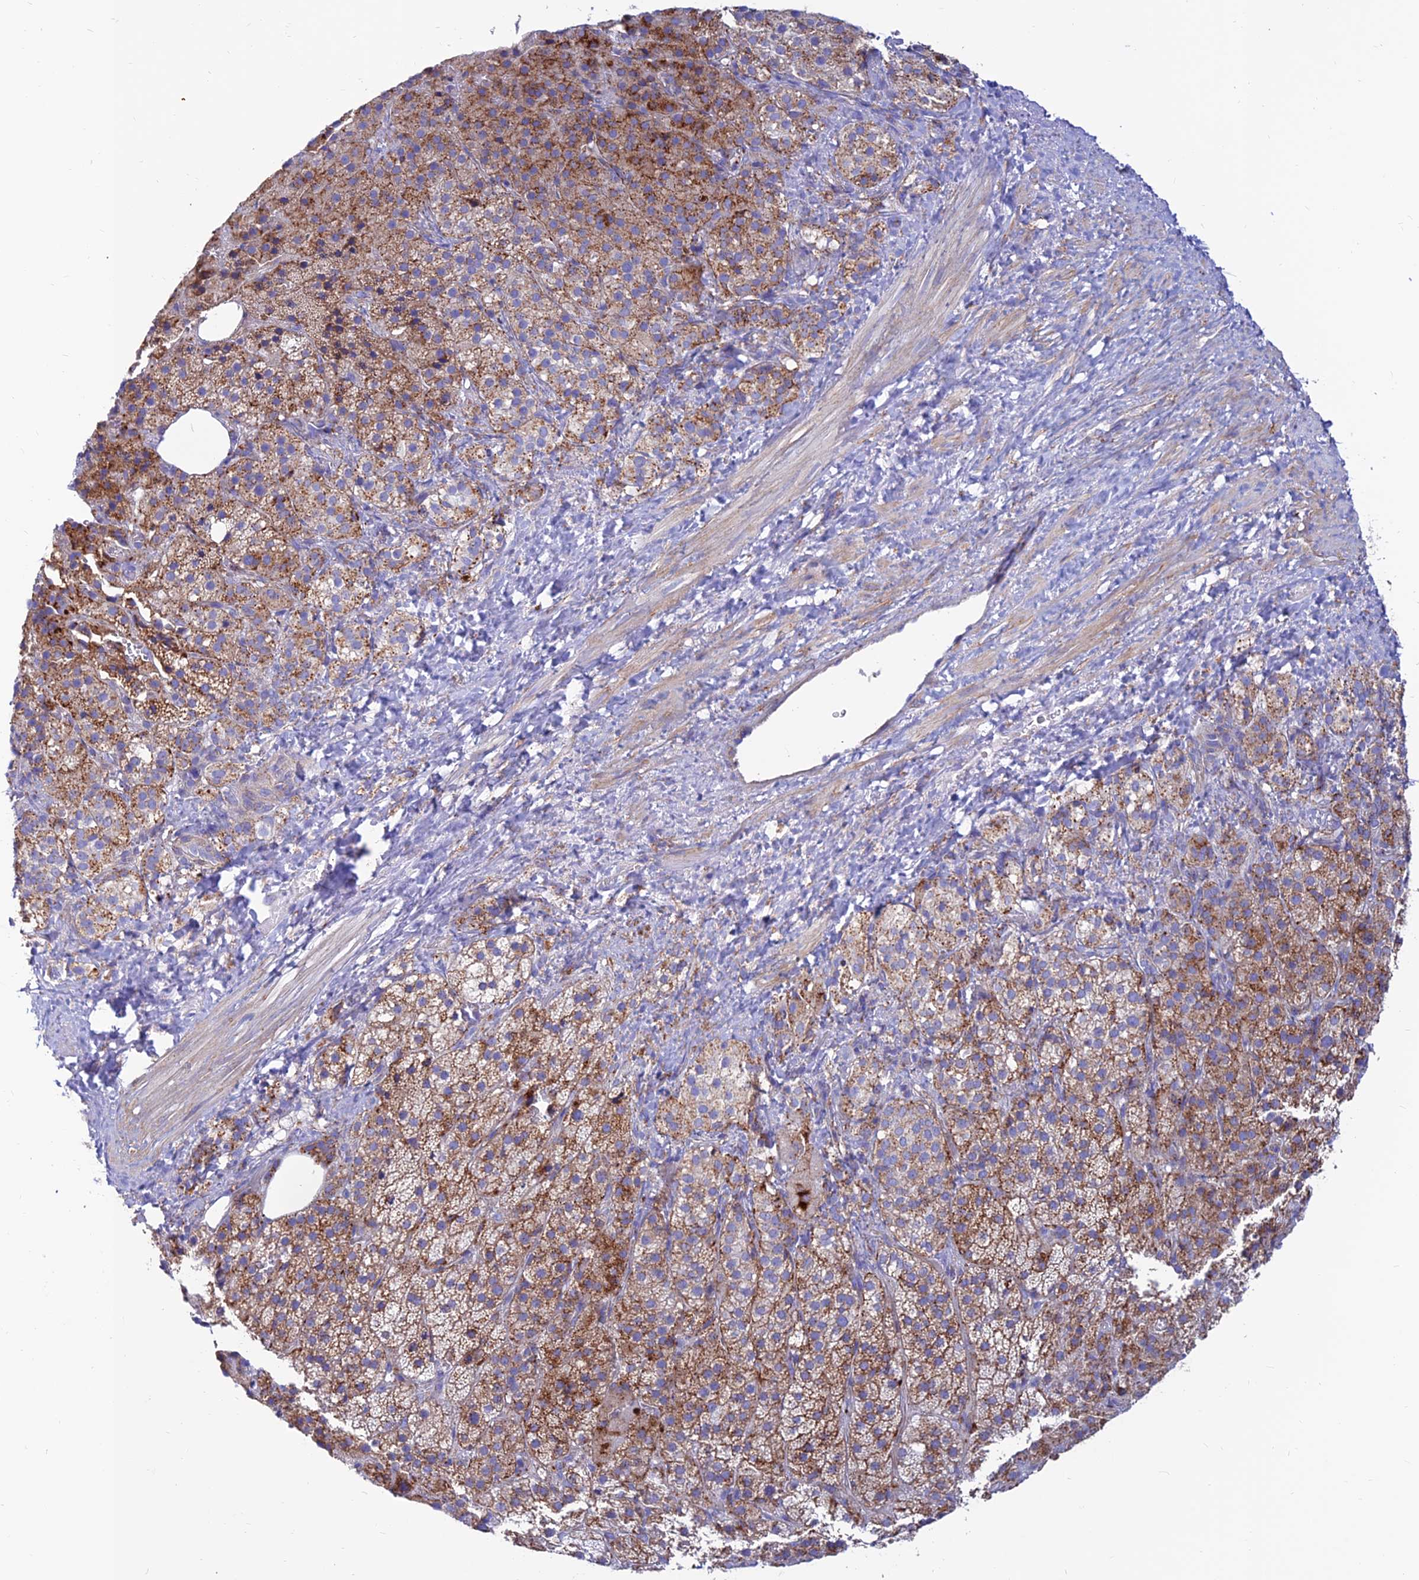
{"staining": {"intensity": "moderate", "quantity": ">75%", "location": "cytoplasmic/membranous"}, "tissue": "adrenal gland", "cell_type": "Glandular cells", "image_type": "normal", "snomed": [{"axis": "morphology", "description": "Normal tissue, NOS"}, {"axis": "topography", "description": "Adrenal gland"}], "caption": "Moderate cytoplasmic/membranous protein positivity is seen in about >75% of glandular cells in adrenal gland.", "gene": "SPNS1", "patient": {"sex": "female", "age": 59}}